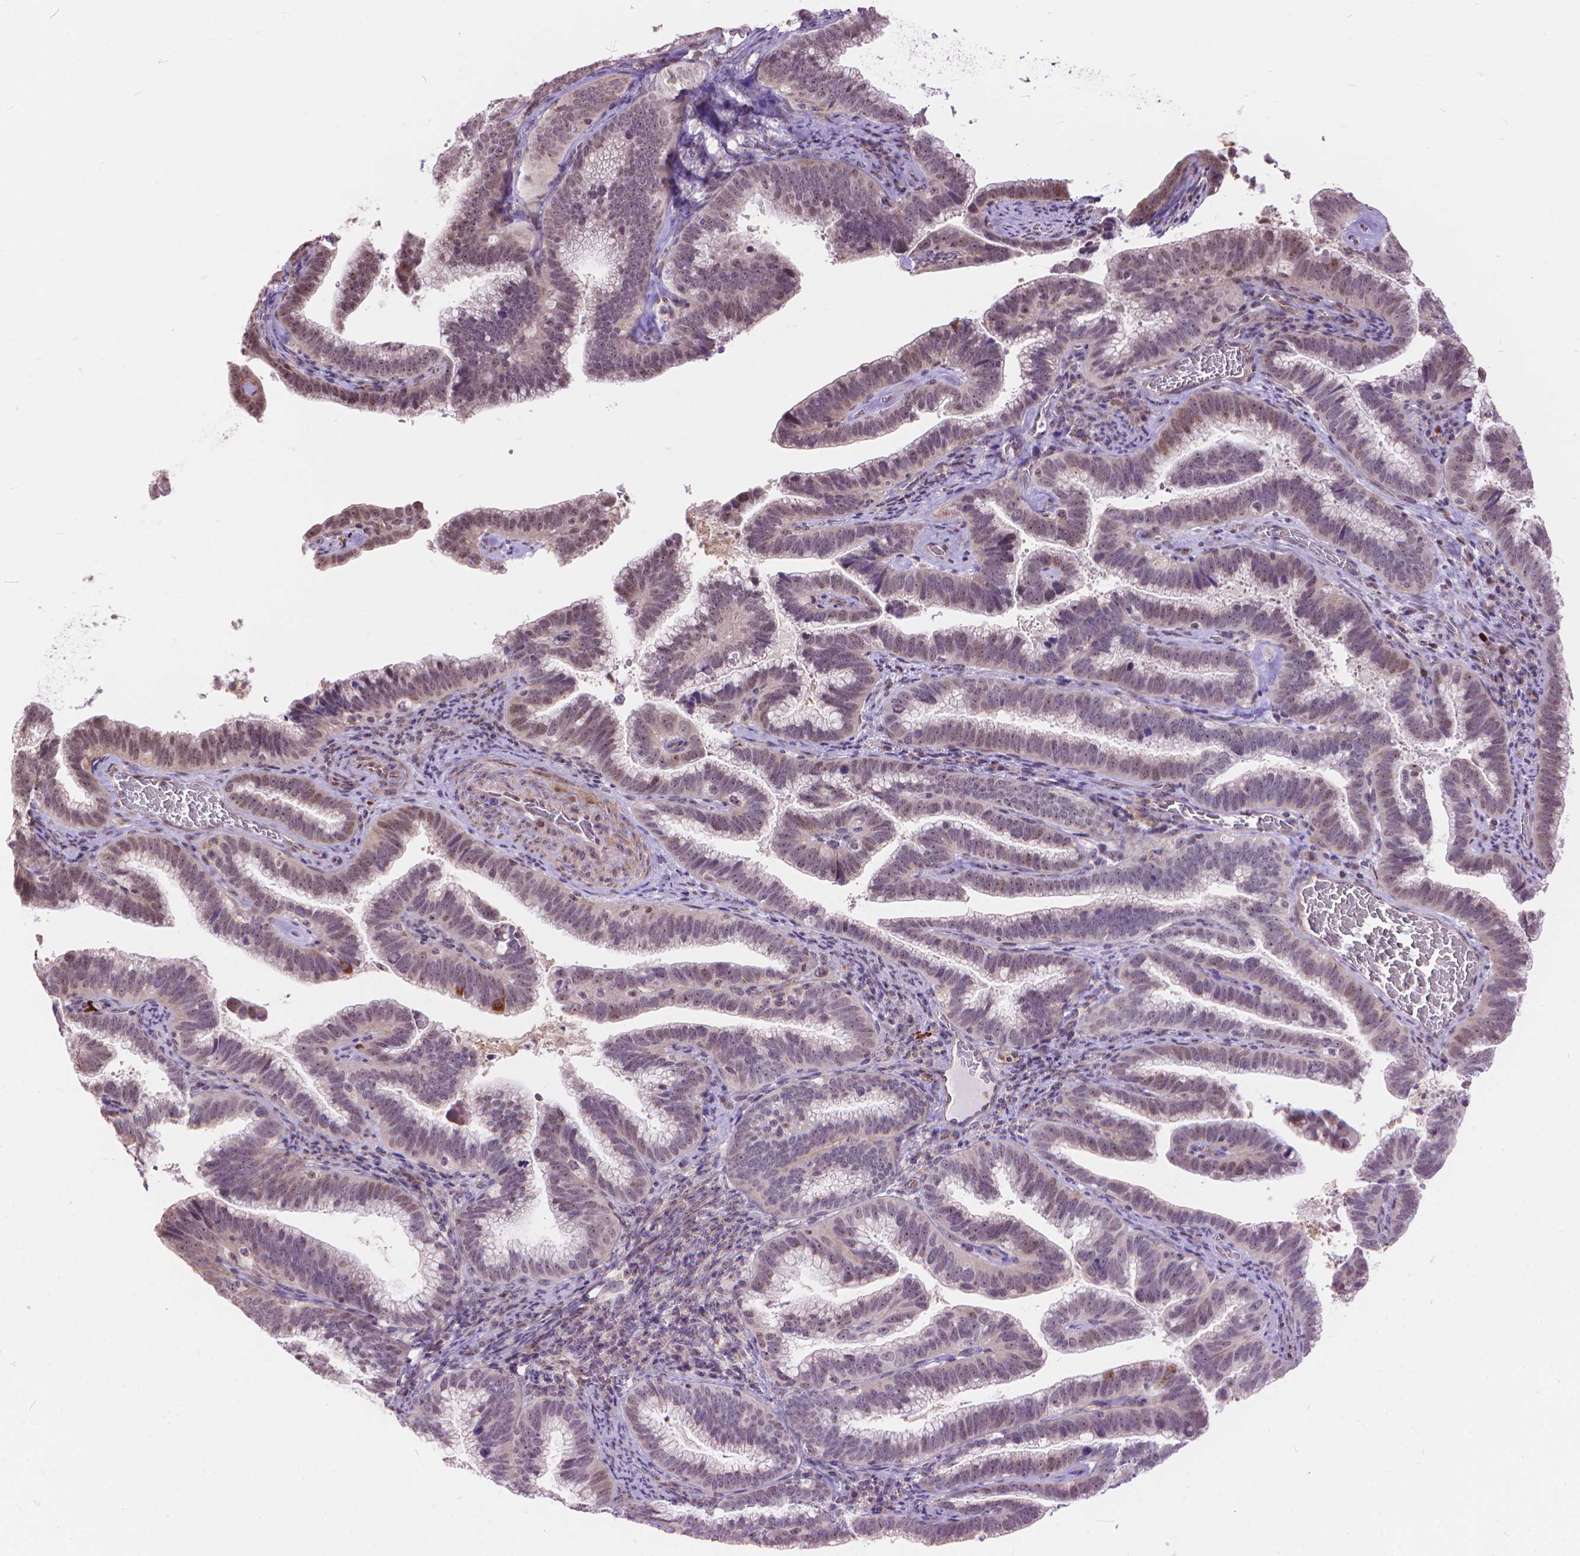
{"staining": {"intensity": "moderate", "quantity": "<25%", "location": "nuclear"}, "tissue": "cervical cancer", "cell_type": "Tumor cells", "image_type": "cancer", "snomed": [{"axis": "morphology", "description": "Adenocarcinoma, NOS"}, {"axis": "topography", "description": "Cervix"}], "caption": "Adenocarcinoma (cervical) stained with a protein marker reveals moderate staining in tumor cells.", "gene": "TMEM135", "patient": {"sex": "female", "age": 61}}